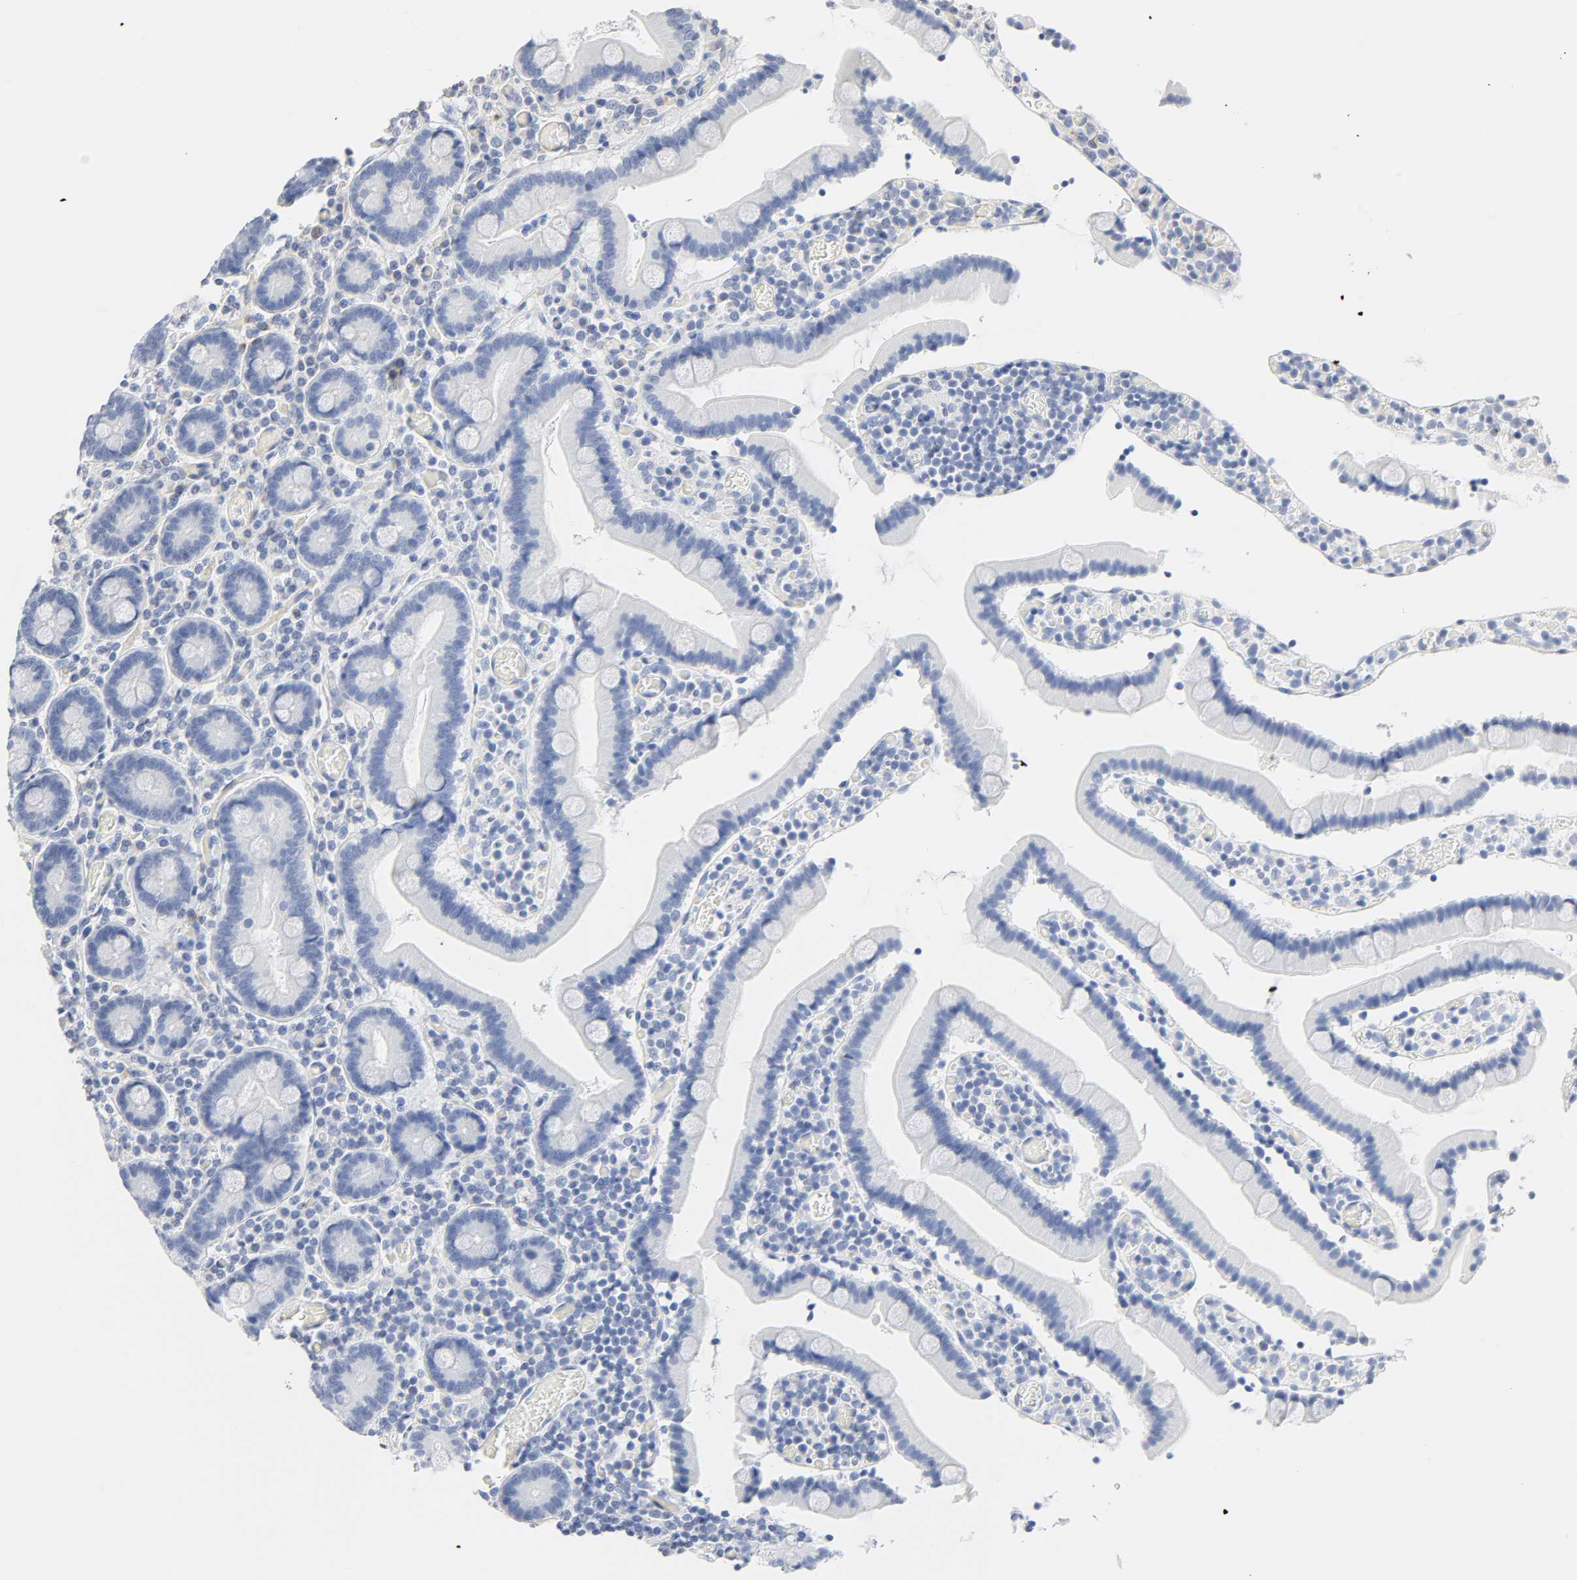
{"staining": {"intensity": "negative", "quantity": "none", "location": "none"}, "tissue": "duodenum", "cell_type": "Glandular cells", "image_type": "normal", "snomed": [{"axis": "morphology", "description": "Normal tissue, NOS"}, {"axis": "topography", "description": "Duodenum"}], "caption": "The histopathology image reveals no staining of glandular cells in unremarkable duodenum. (Immunohistochemistry (ihc), brightfield microscopy, high magnification).", "gene": "FAM118A", "patient": {"sex": "female", "age": 53}}